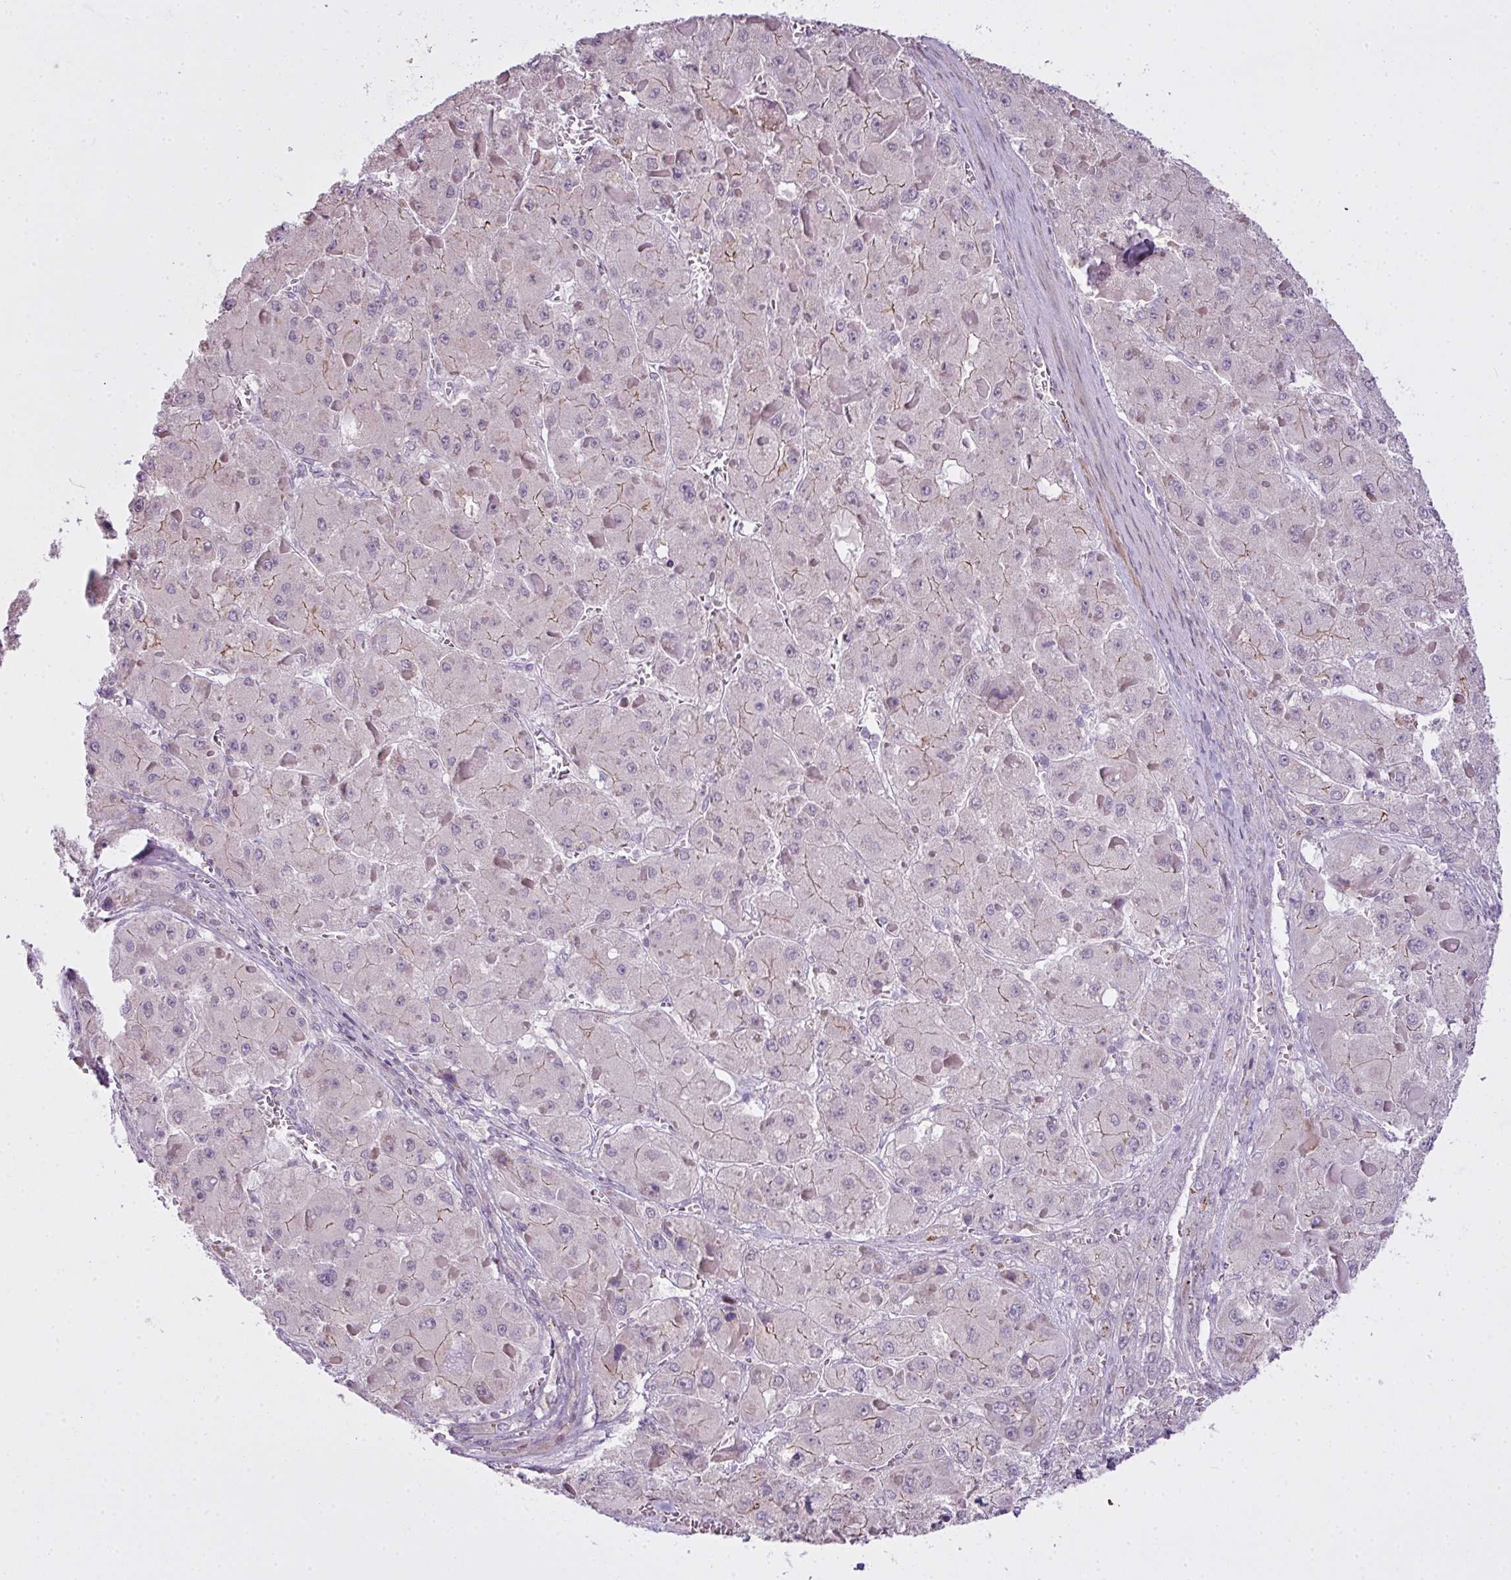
{"staining": {"intensity": "negative", "quantity": "none", "location": "none"}, "tissue": "liver cancer", "cell_type": "Tumor cells", "image_type": "cancer", "snomed": [{"axis": "morphology", "description": "Carcinoma, Hepatocellular, NOS"}, {"axis": "topography", "description": "Liver"}], "caption": "Image shows no significant protein expression in tumor cells of liver hepatocellular carcinoma. (DAB immunohistochemistry (IHC) visualized using brightfield microscopy, high magnification).", "gene": "ZNF688", "patient": {"sex": "female", "age": 73}}